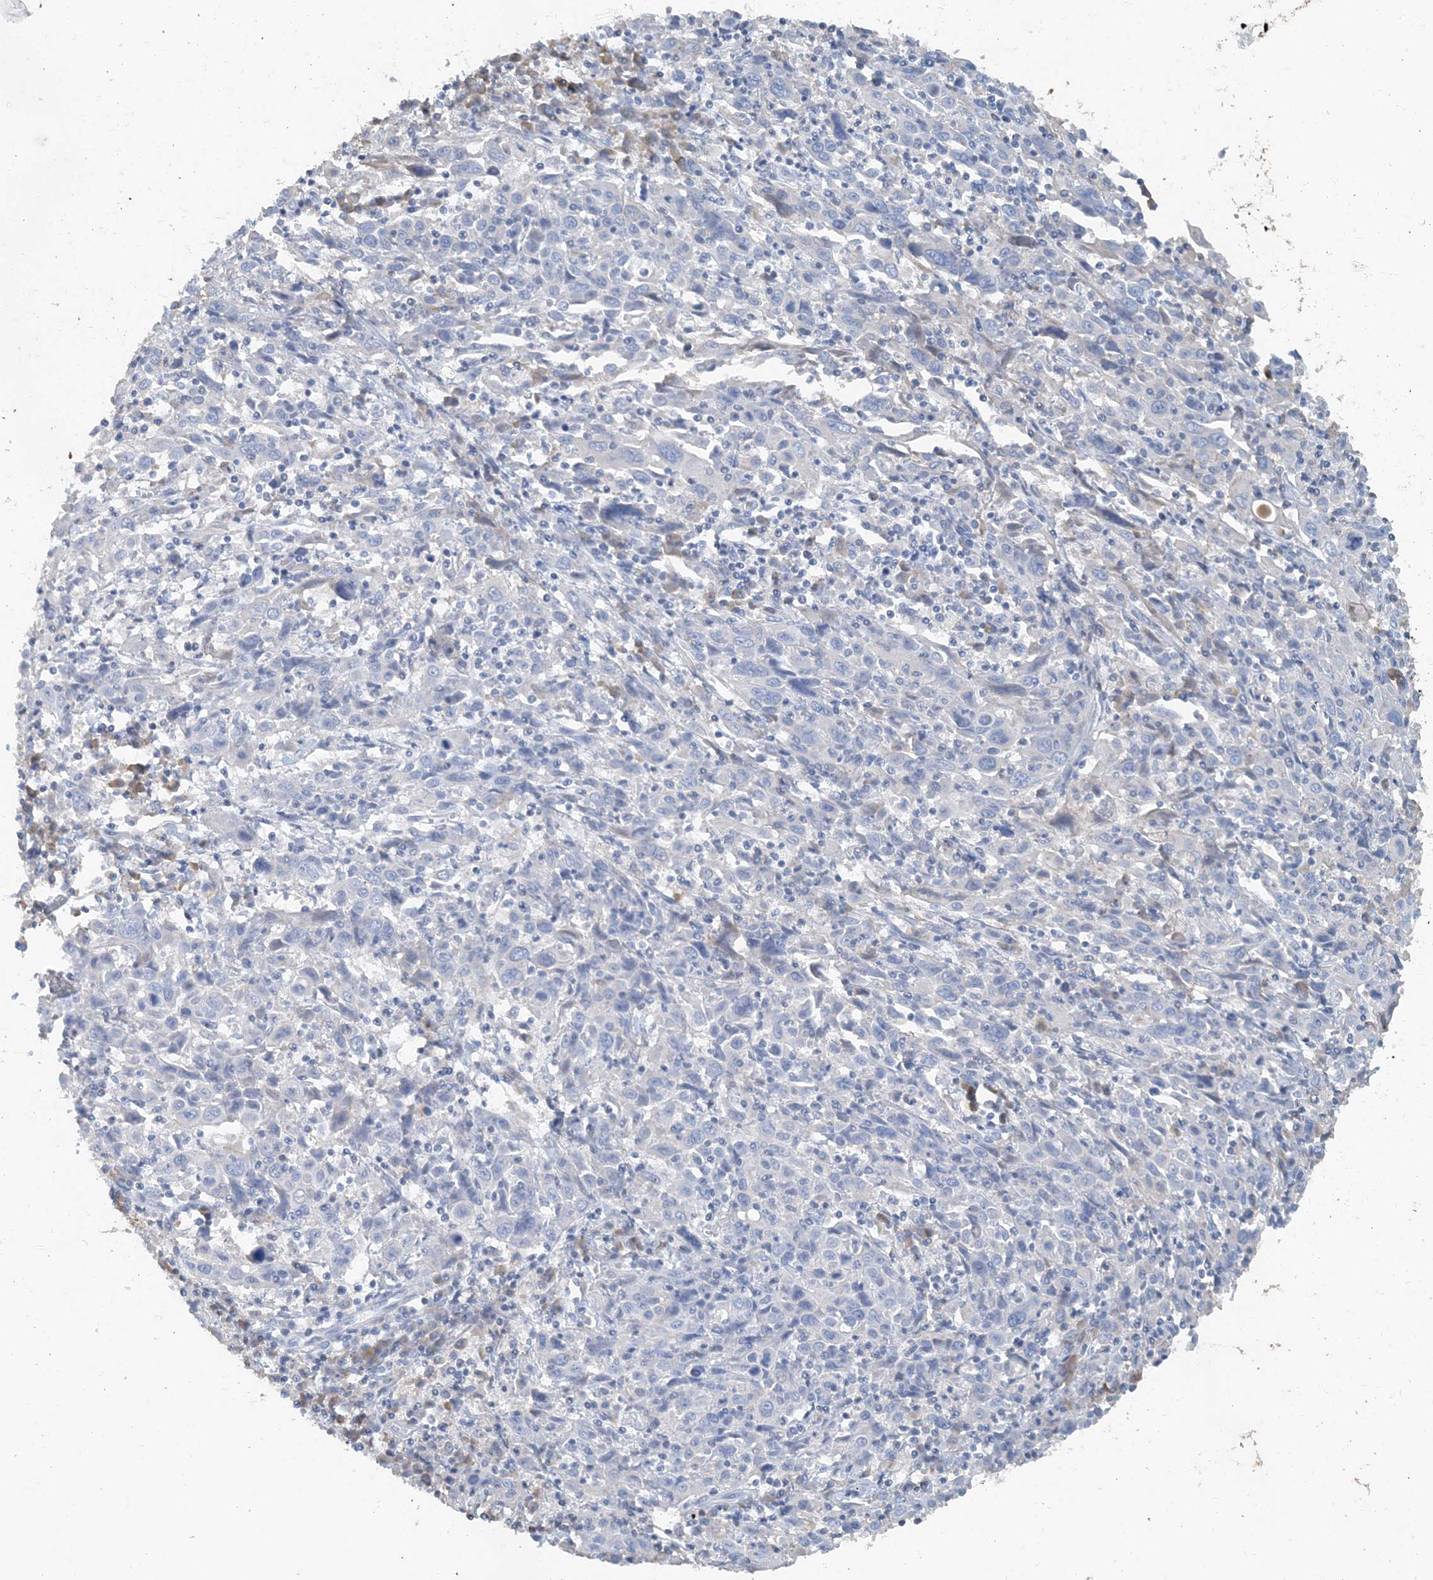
{"staining": {"intensity": "negative", "quantity": "none", "location": "none"}, "tissue": "cervical cancer", "cell_type": "Tumor cells", "image_type": "cancer", "snomed": [{"axis": "morphology", "description": "Squamous cell carcinoma, NOS"}, {"axis": "topography", "description": "Cervix"}], "caption": "DAB (3,3'-diaminobenzidine) immunohistochemical staining of cervical cancer (squamous cell carcinoma) reveals no significant staining in tumor cells. (Immunohistochemistry (ihc), brightfield microscopy, high magnification).", "gene": "CTRL", "patient": {"sex": "female", "age": 46}}